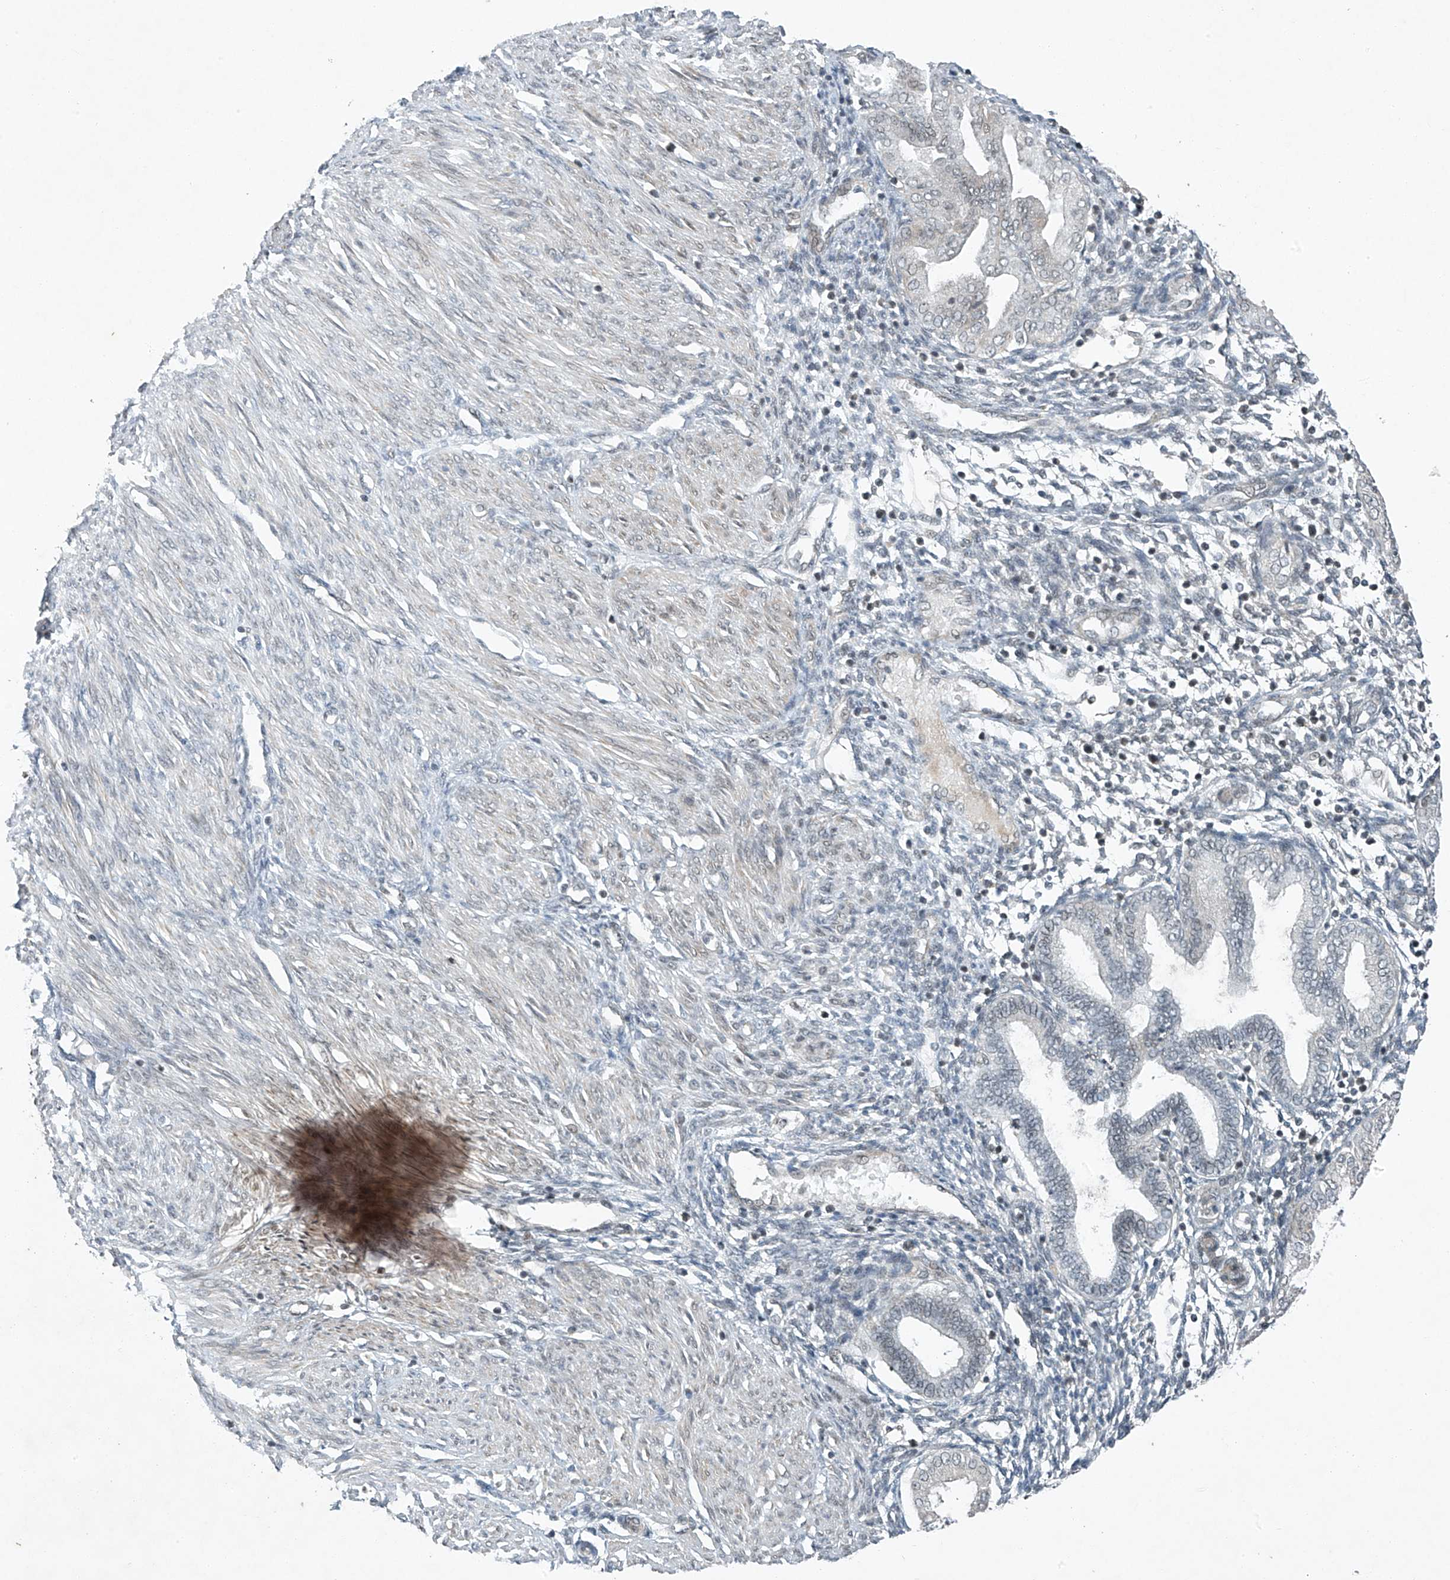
{"staining": {"intensity": "negative", "quantity": "none", "location": "none"}, "tissue": "endometrium", "cell_type": "Cells in endometrial stroma", "image_type": "normal", "snomed": [{"axis": "morphology", "description": "Normal tissue, NOS"}, {"axis": "topography", "description": "Endometrium"}], "caption": "Immunohistochemistry micrograph of normal human endometrium stained for a protein (brown), which reveals no expression in cells in endometrial stroma.", "gene": "TAF8", "patient": {"sex": "female", "age": 53}}